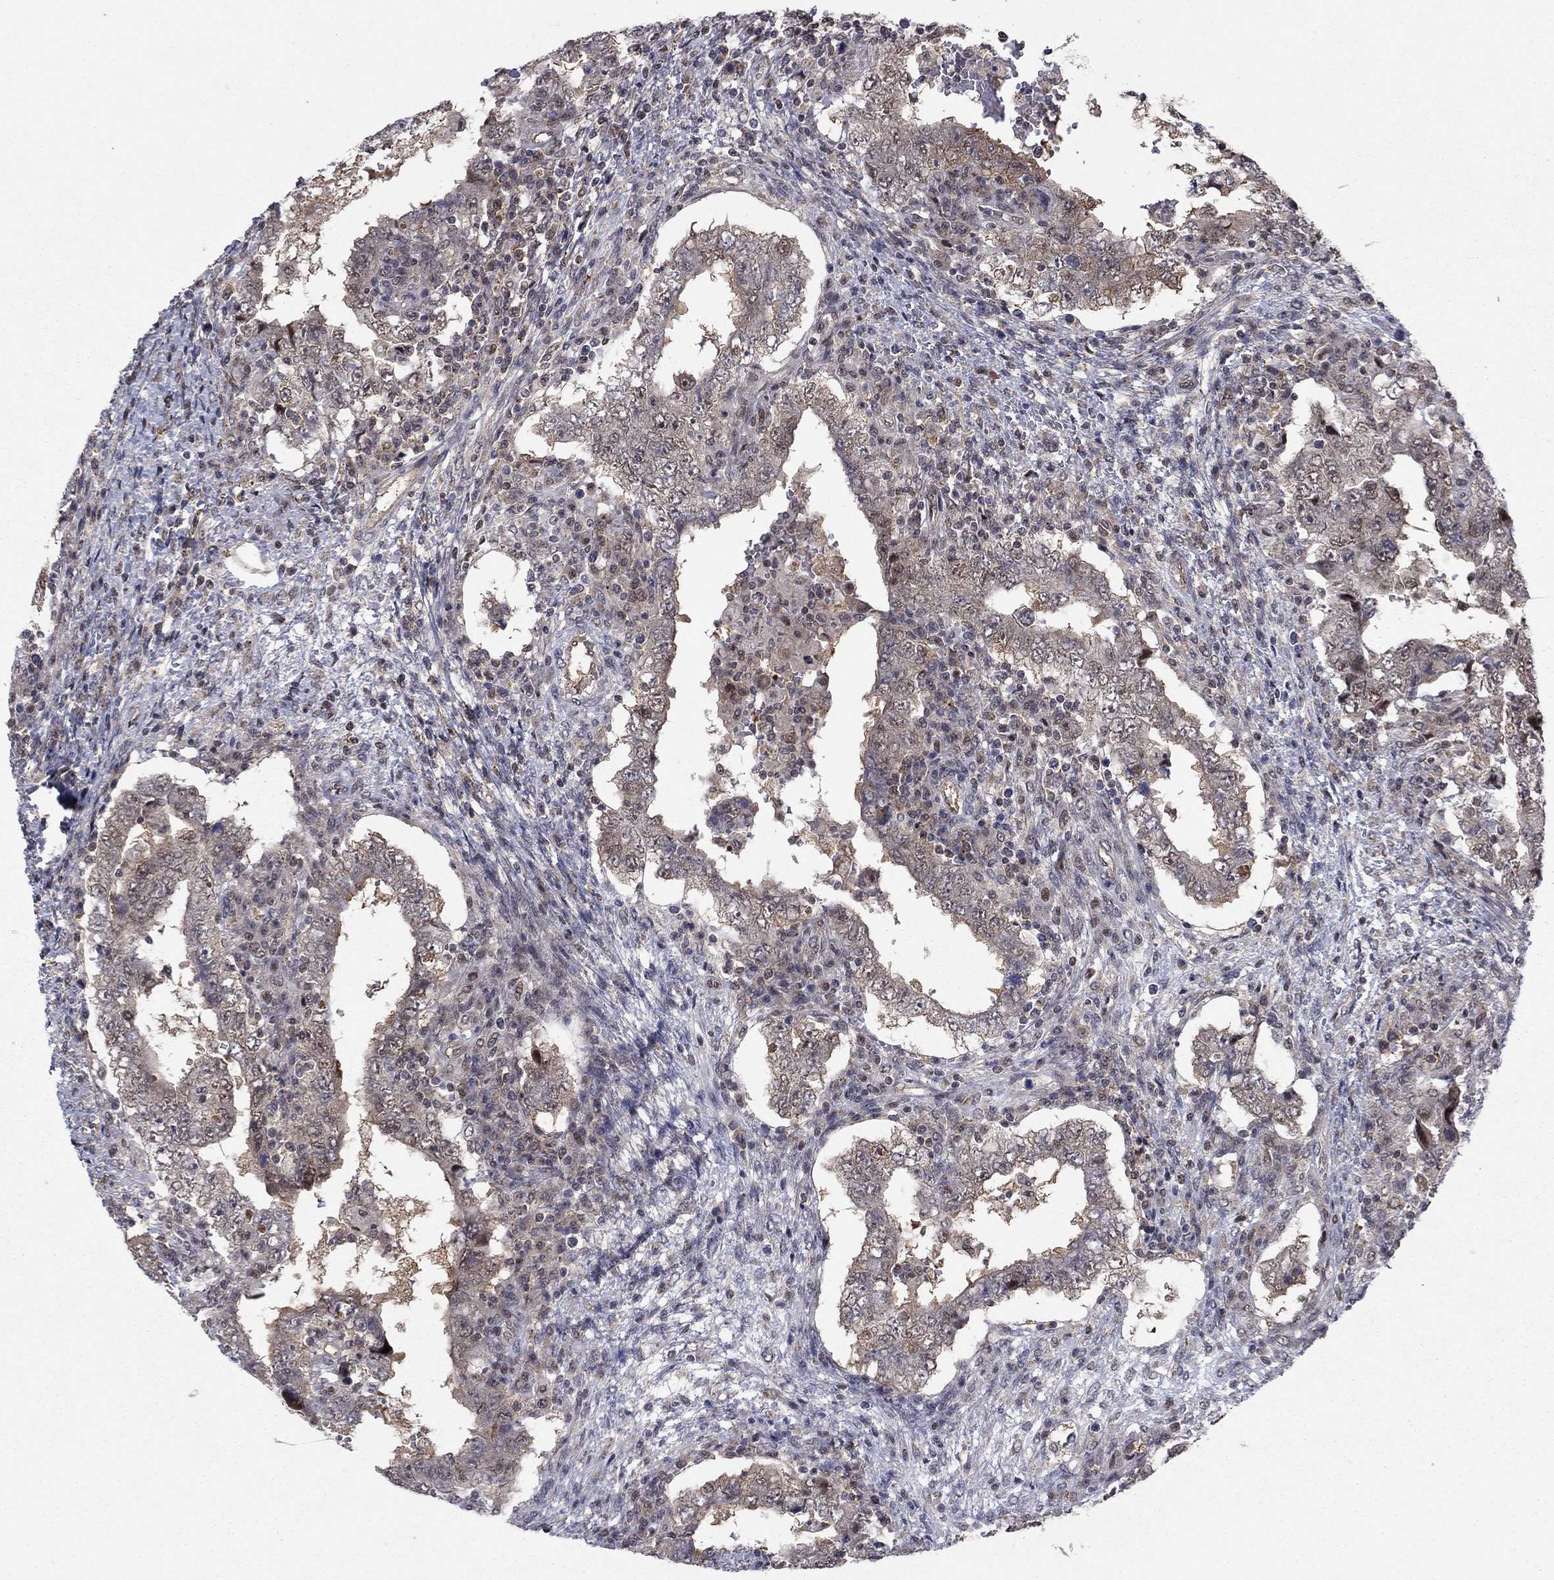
{"staining": {"intensity": "weak", "quantity": "<25%", "location": "cytoplasmic/membranous,nuclear"}, "tissue": "testis cancer", "cell_type": "Tumor cells", "image_type": "cancer", "snomed": [{"axis": "morphology", "description": "Carcinoma, Embryonal, NOS"}, {"axis": "topography", "description": "Testis"}], "caption": "Immunohistochemical staining of testis cancer (embryonal carcinoma) displays no significant staining in tumor cells. (Brightfield microscopy of DAB immunohistochemistry (IHC) at high magnification).", "gene": "PSMC1", "patient": {"sex": "male", "age": 26}}